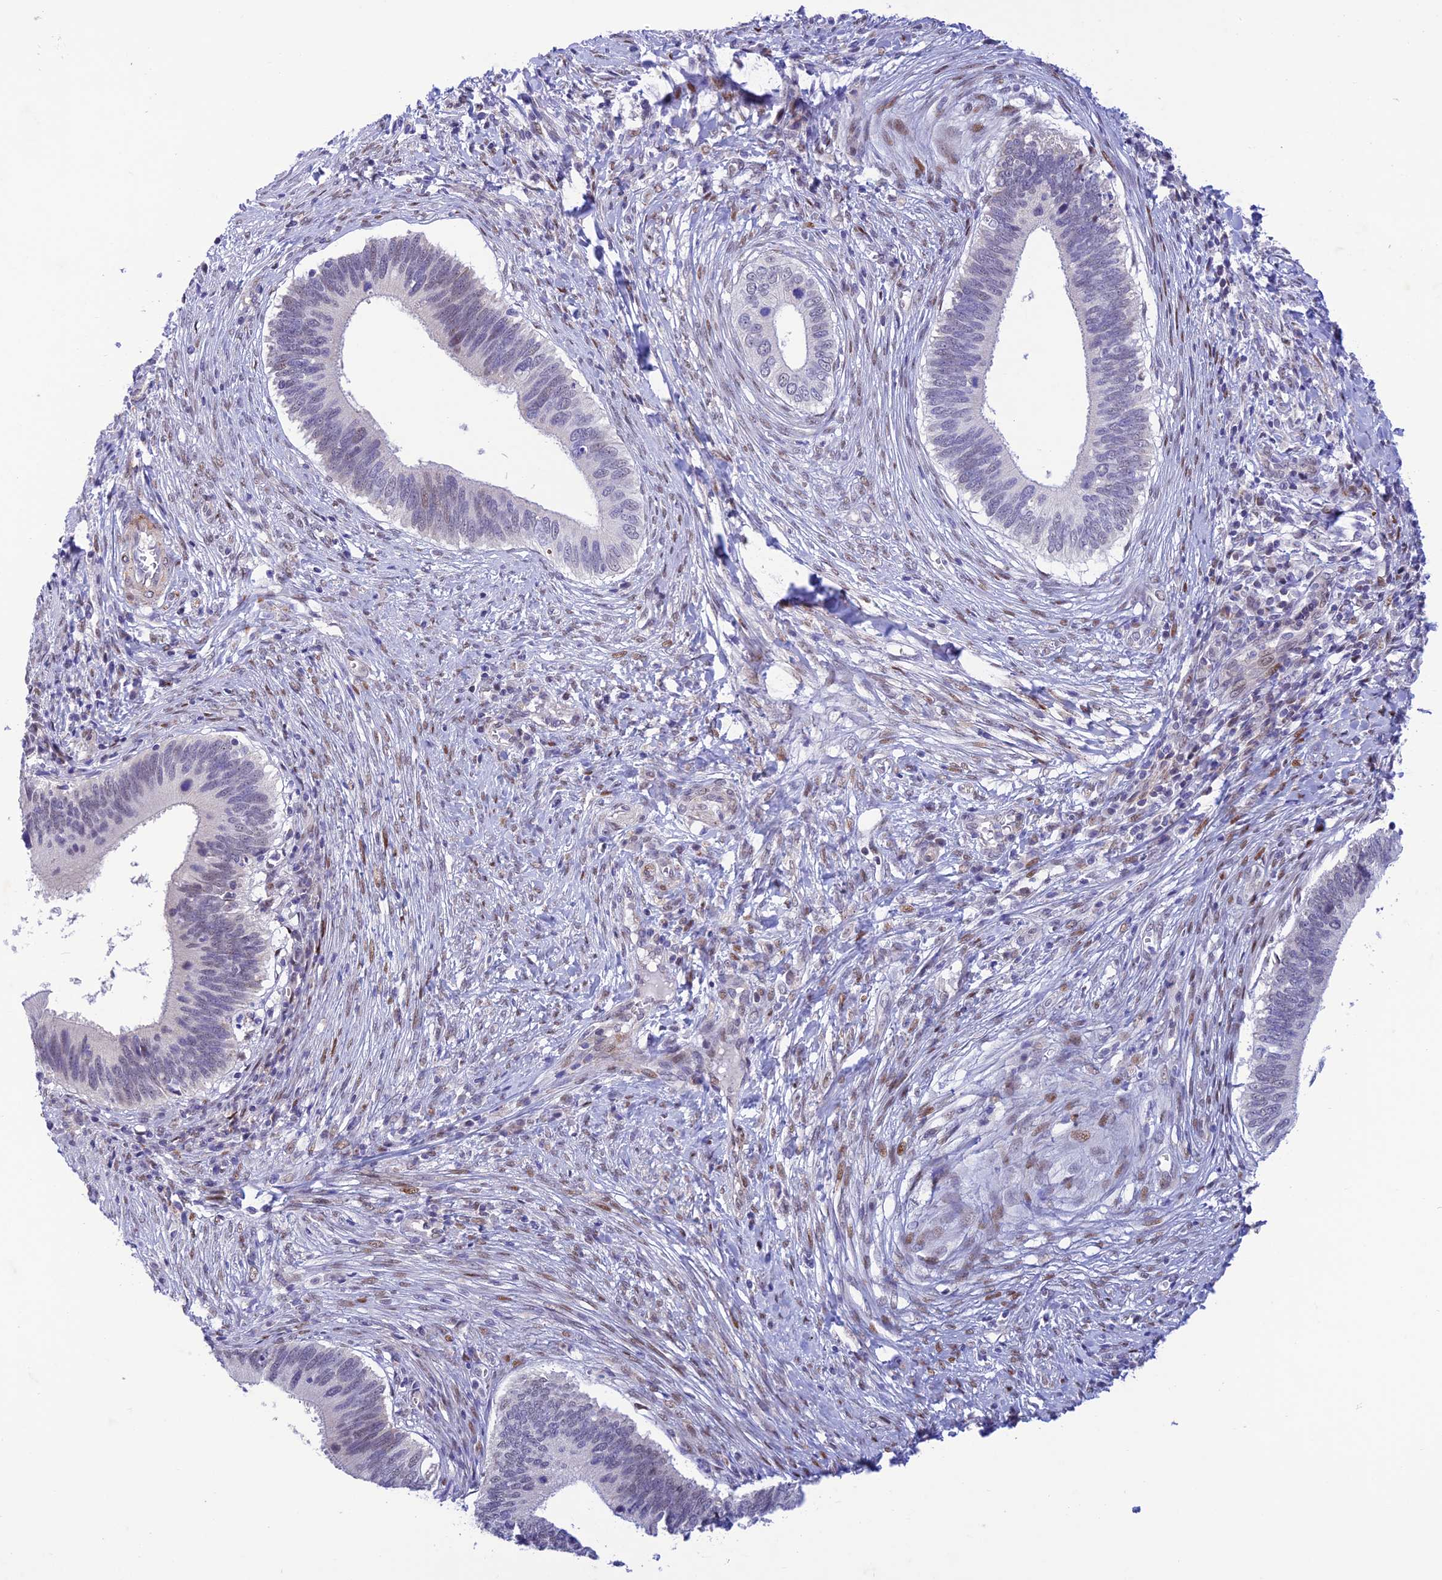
{"staining": {"intensity": "weak", "quantity": "<25%", "location": "nuclear"}, "tissue": "cervical cancer", "cell_type": "Tumor cells", "image_type": "cancer", "snomed": [{"axis": "morphology", "description": "Adenocarcinoma, NOS"}, {"axis": "topography", "description": "Cervix"}], "caption": "IHC of cervical adenocarcinoma displays no staining in tumor cells.", "gene": "WDR55", "patient": {"sex": "female", "age": 42}}